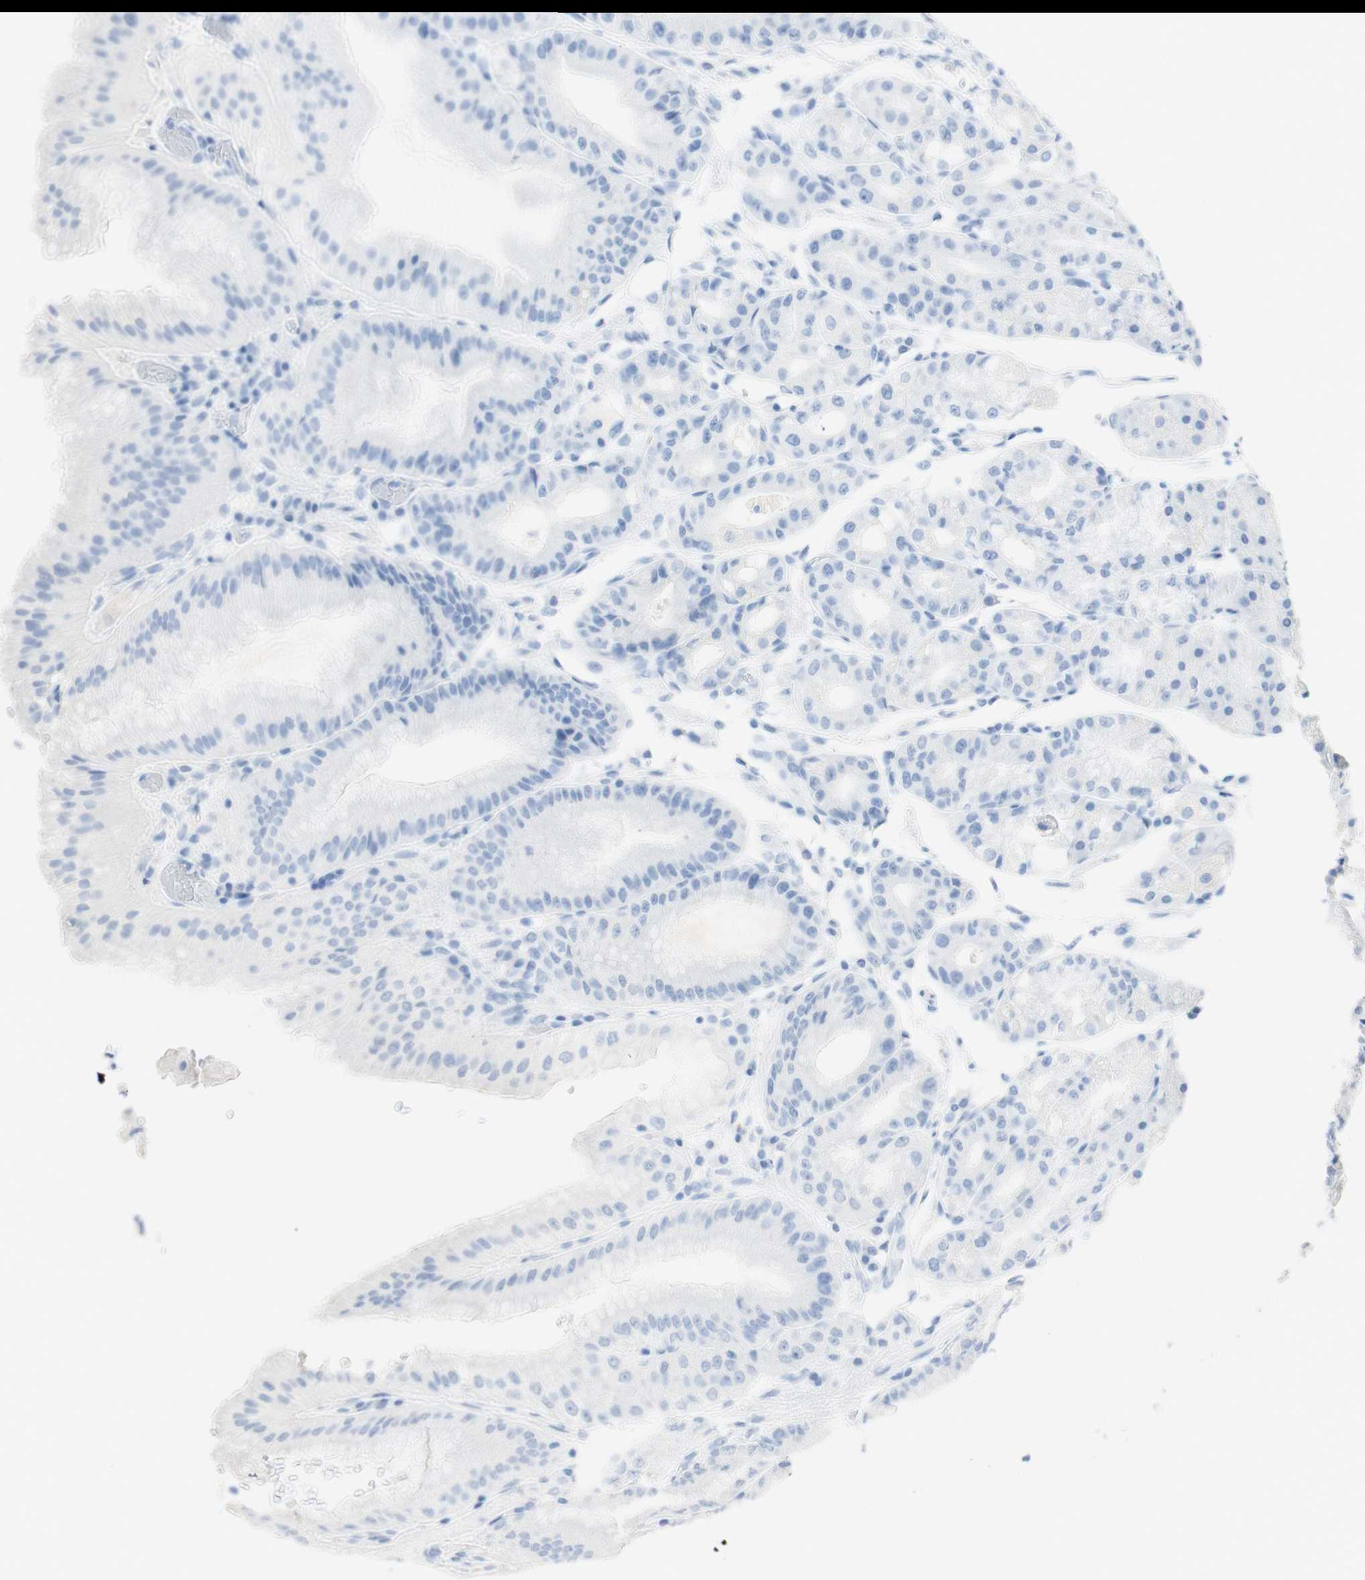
{"staining": {"intensity": "negative", "quantity": "none", "location": "none"}, "tissue": "stomach", "cell_type": "Glandular cells", "image_type": "normal", "snomed": [{"axis": "morphology", "description": "Normal tissue, NOS"}, {"axis": "topography", "description": "Stomach, lower"}], "caption": "An immunohistochemistry (IHC) histopathology image of unremarkable stomach is shown. There is no staining in glandular cells of stomach.", "gene": "TPO", "patient": {"sex": "male", "age": 71}}